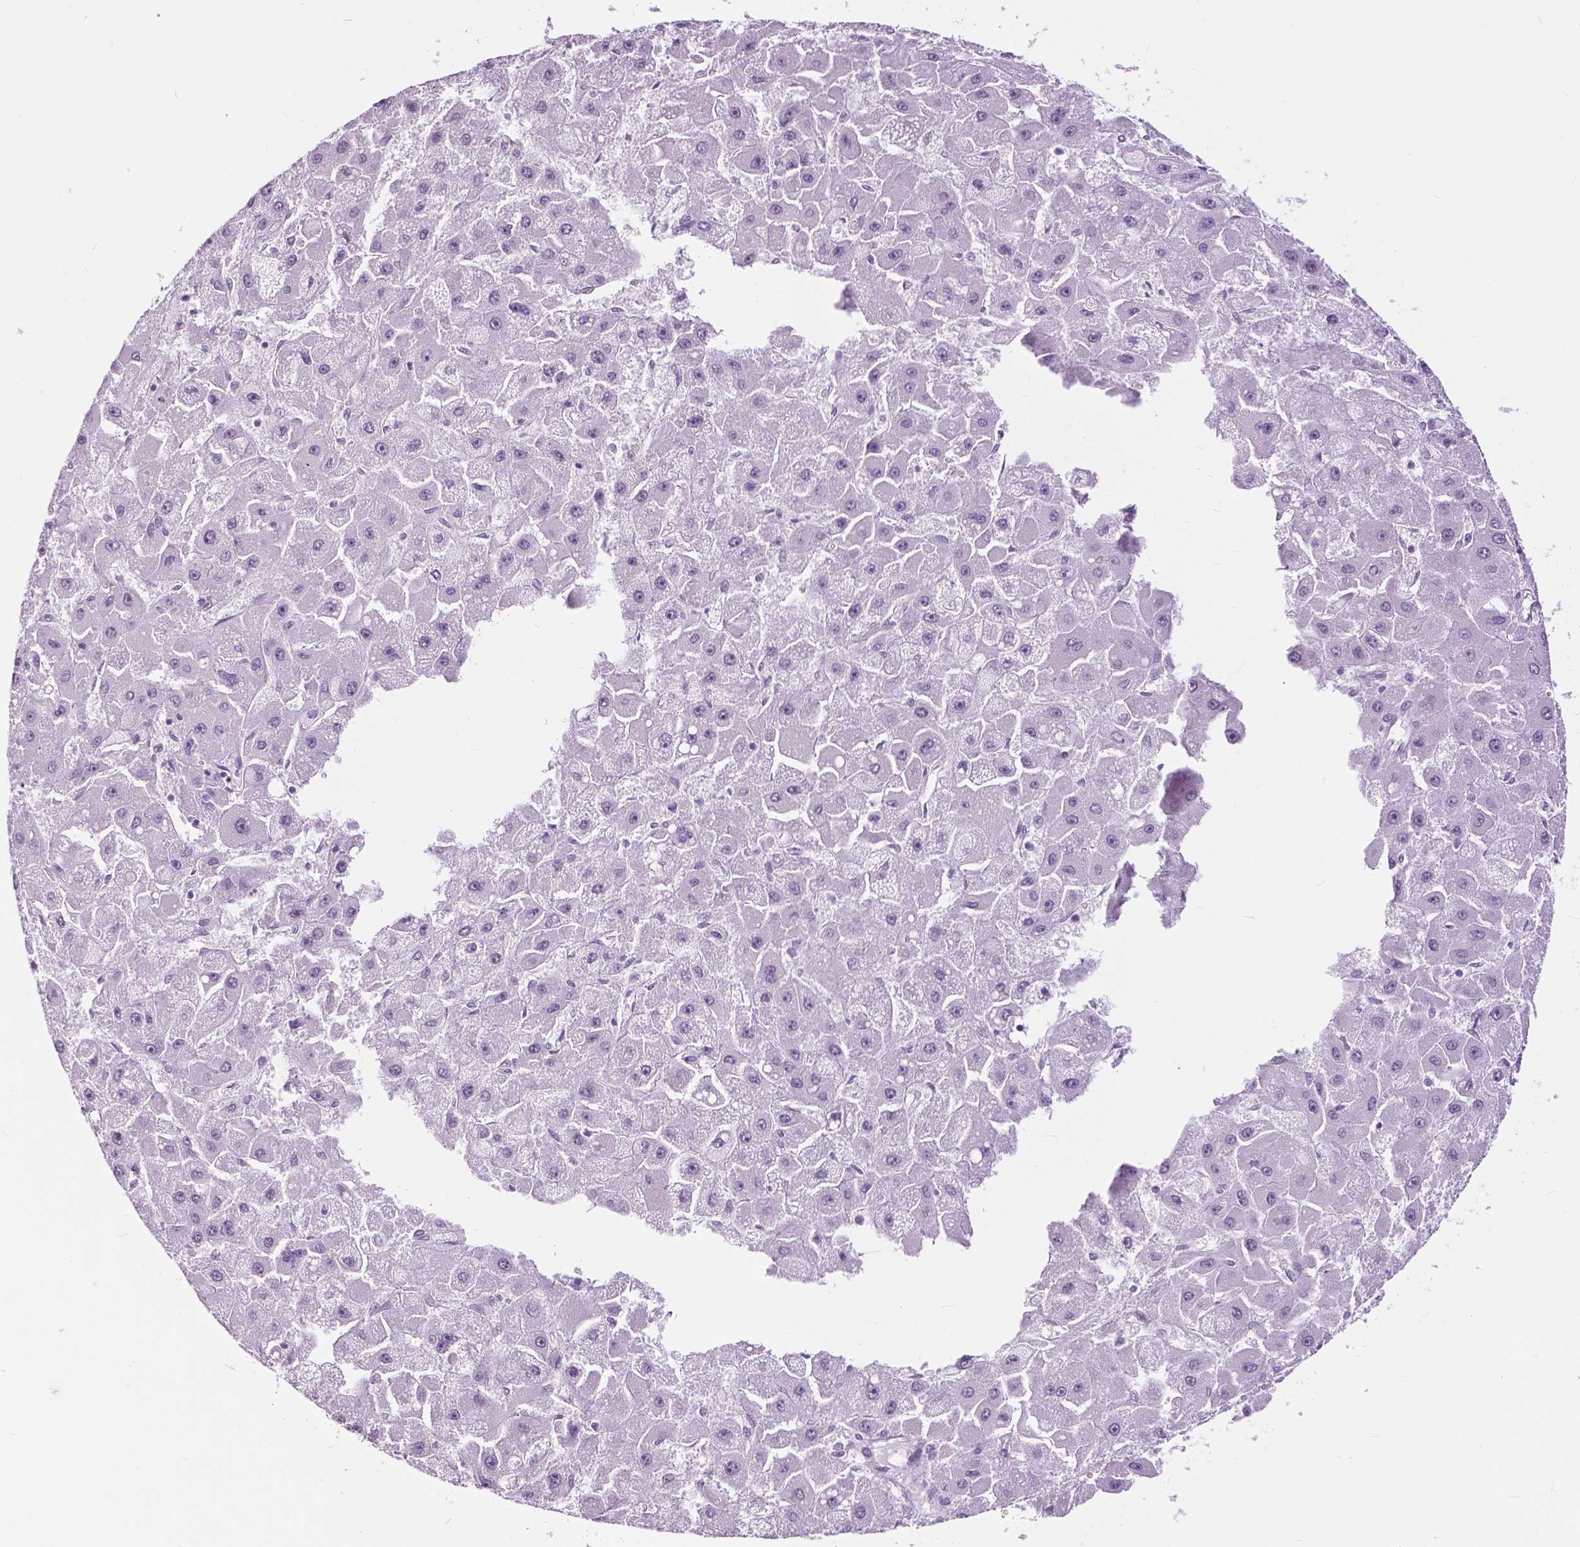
{"staining": {"intensity": "negative", "quantity": "none", "location": "none"}, "tissue": "liver cancer", "cell_type": "Tumor cells", "image_type": "cancer", "snomed": [{"axis": "morphology", "description": "Carcinoma, Hepatocellular, NOS"}, {"axis": "topography", "description": "Liver"}], "caption": "A photomicrograph of liver cancer (hepatocellular carcinoma) stained for a protein displays no brown staining in tumor cells.", "gene": "MYOM1", "patient": {"sex": "female", "age": 25}}